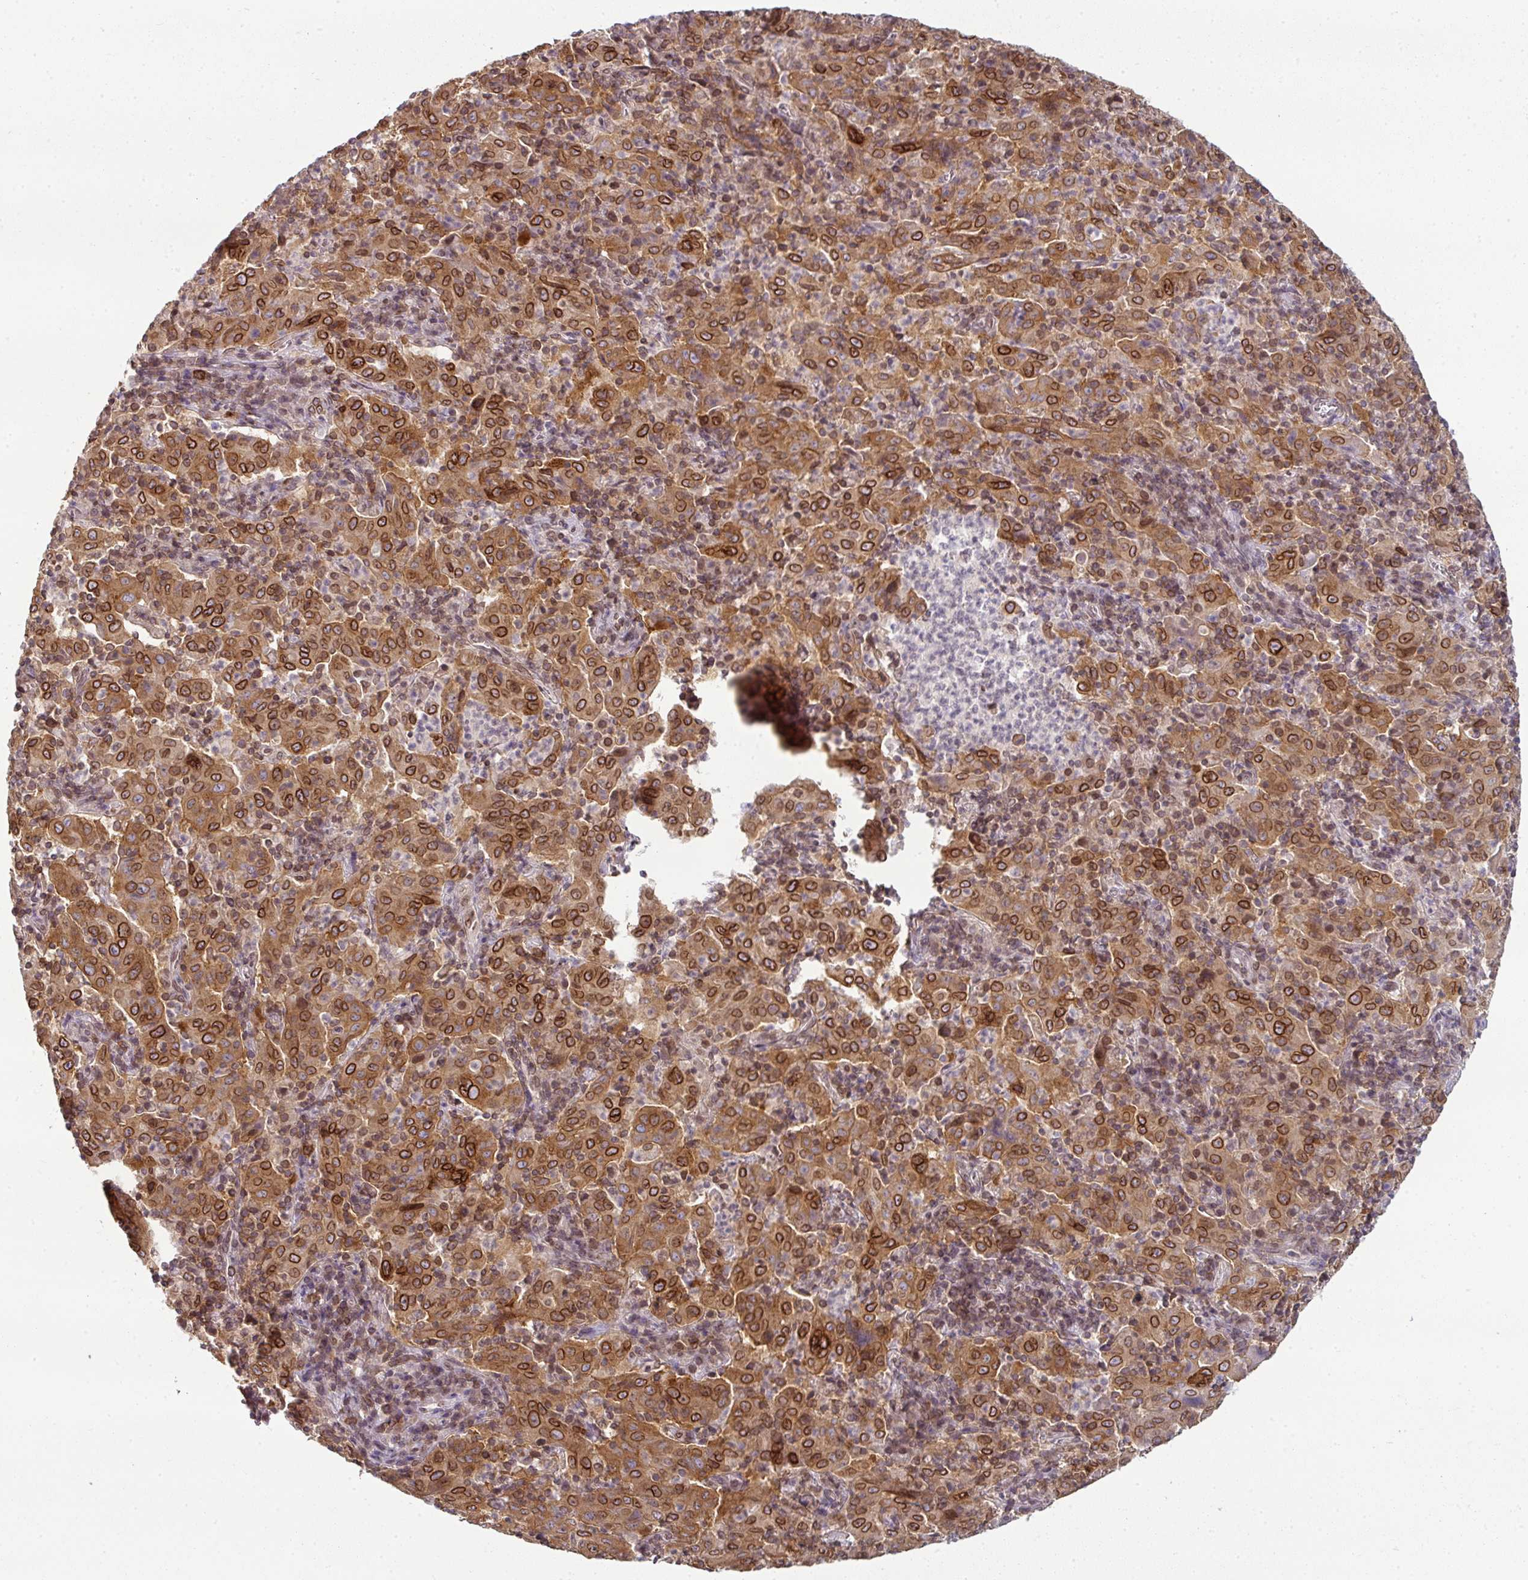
{"staining": {"intensity": "strong", "quantity": ">75%", "location": "cytoplasmic/membranous,nuclear"}, "tissue": "pancreatic cancer", "cell_type": "Tumor cells", "image_type": "cancer", "snomed": [{"axis": "morphology", "description": "Adenocarcinoma, NOS"}, {"axis": "topography", "description": "Pancreas"}], "caption": "Immunohistochemical staining of human pancreatic cancer demonstrates high levels of strong cytoplasmic/membranous and nuclear protein staining in about >75% of tumor cells.", "gene": "RANGAP1", "patient": {"sex": "male", "age": 63}}